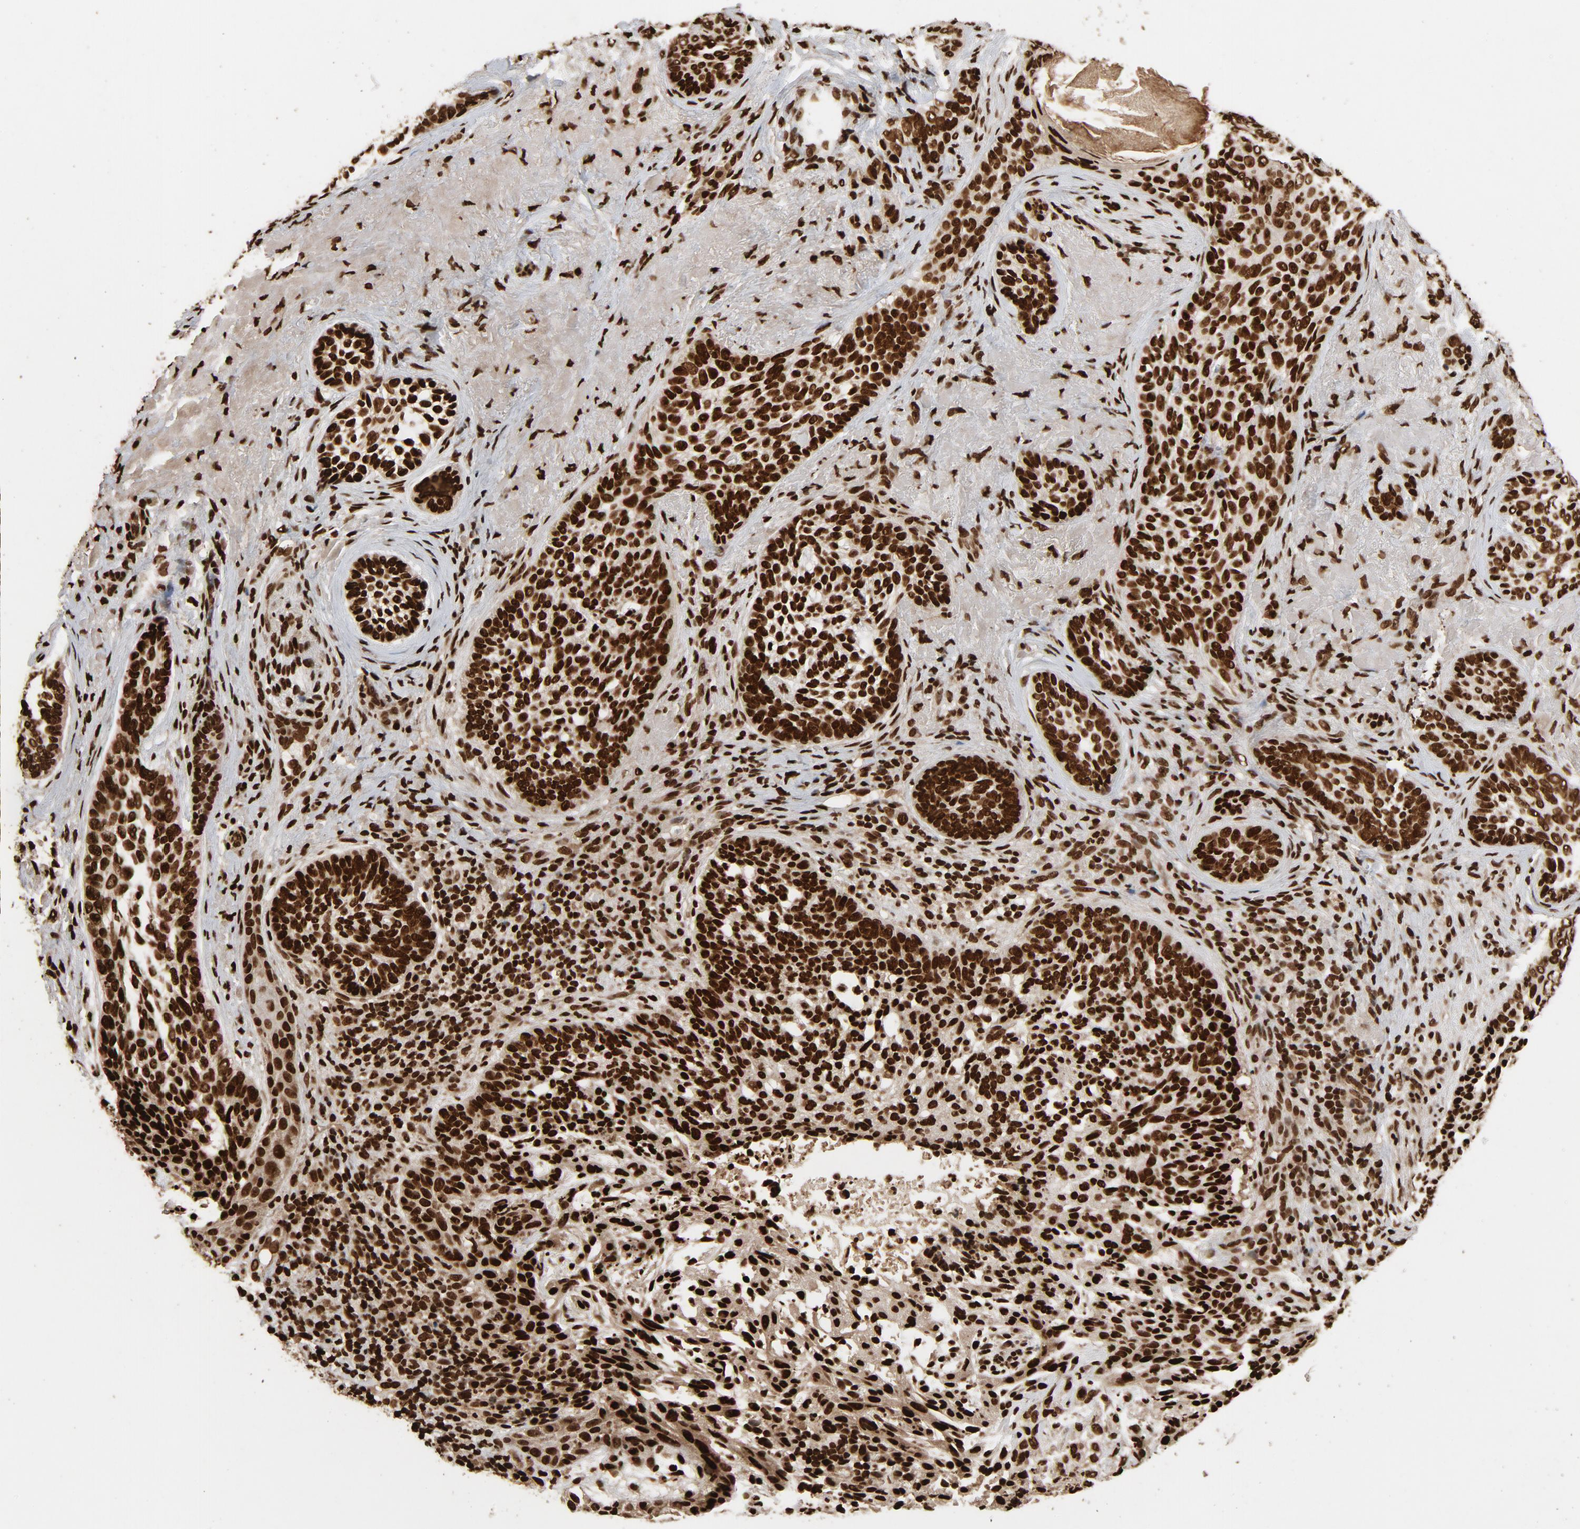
{"staining": {"intensity": "strong", "quantity": ">75%", "location": "nuclear"}, "tissue": "skin cancer", "cell_type": "Tumor cells", "image_type": "cancer", "snomed": [{"axis": "morphology", "description": "Basal cell carcinoma"}, {"axis": "topography", "description": "Skin"}], "caption": "Immunohistochemical staining of basal cell carcinoma (skin) demonstrates high levels of strong nuclear protein positivity in approximately >75% of tumor cells.", "gene": "TP53BP1", "patient": {"sex": "male", "age": 91}}